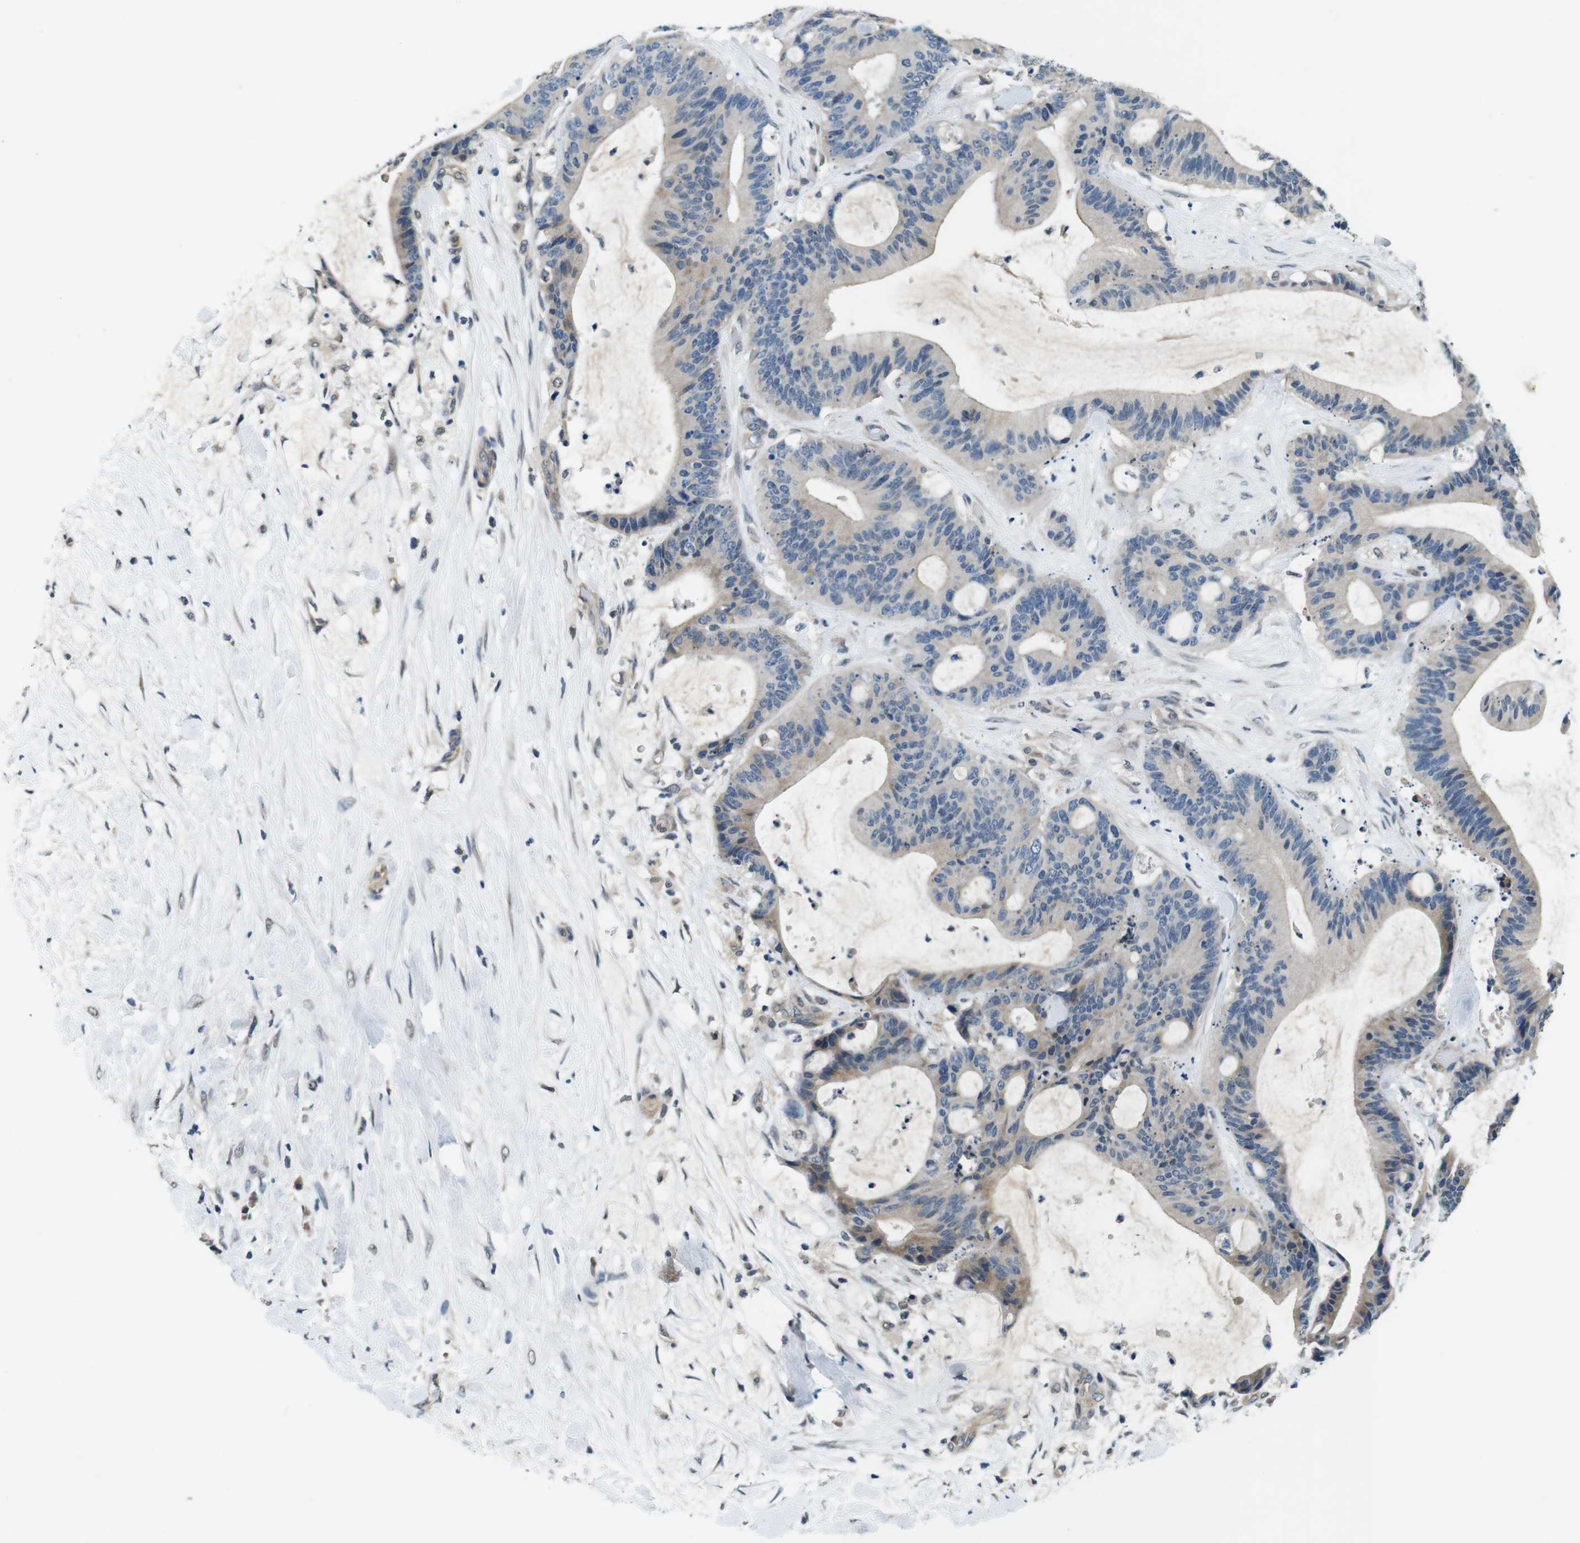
{"staining": {"intensity": "weak", "quantity": "<25%", "location": "cytoplasmic/membranous"}, "tissue": "liver cancer", "cell_type": "Tumor cells", "image_type": "cancer", "snomed": [{"axis": "morphology", "description": "Cholangiocarcinoma"}, {"axis": "topography", "description": "Liver"}], "caption": "There is no significant staining in tumor cells of cholangiocarcinoma (liver). Brightfield microscopy of immunohistochemistry (IHC) stained with DAB (3,3'-diaminobenzidine) (brown) and hematoxylin (blue), captured at high magnification.", "gene": "CD163L1", "patient": {"sex": "female", "age": 73}}